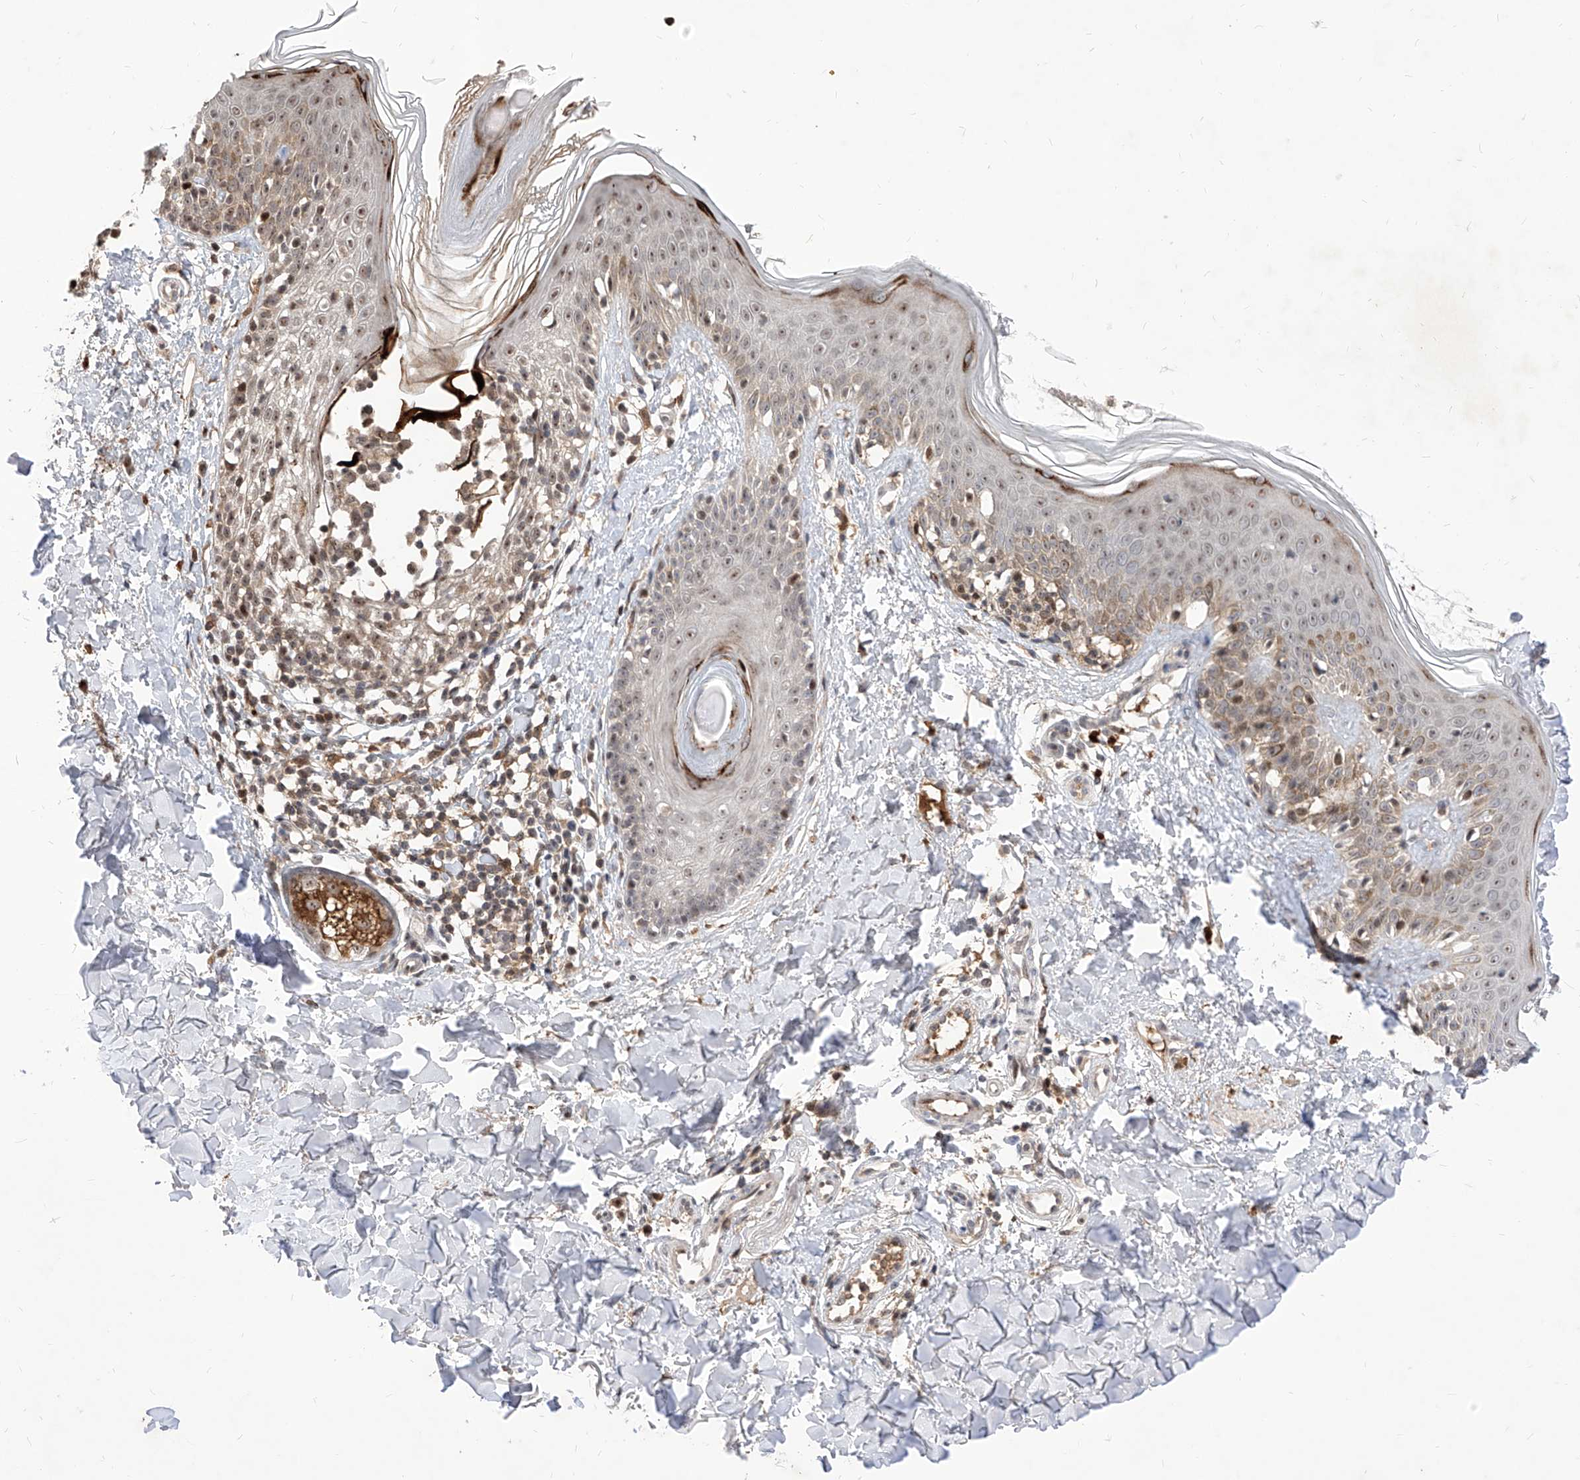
{"staining": {"intensity": "weak", "quantity": ">75%", "location": "cytoplasmic/membranous"}, "tissue": "skin", "cell_type": "Fibroblasts", "image_type": "normal", "snomed": [{"axis": "morphology", "description": "Normal tissue, NOS"}, {"axis": "topography", "description": "Skin"}], "caption": "Fibroblasts exhibit weak cytoplasmic/membranous staining in about >75% of cells in benign skin.", "gene": "LGR4", "patient": {"sex": "male", "age": 37}}